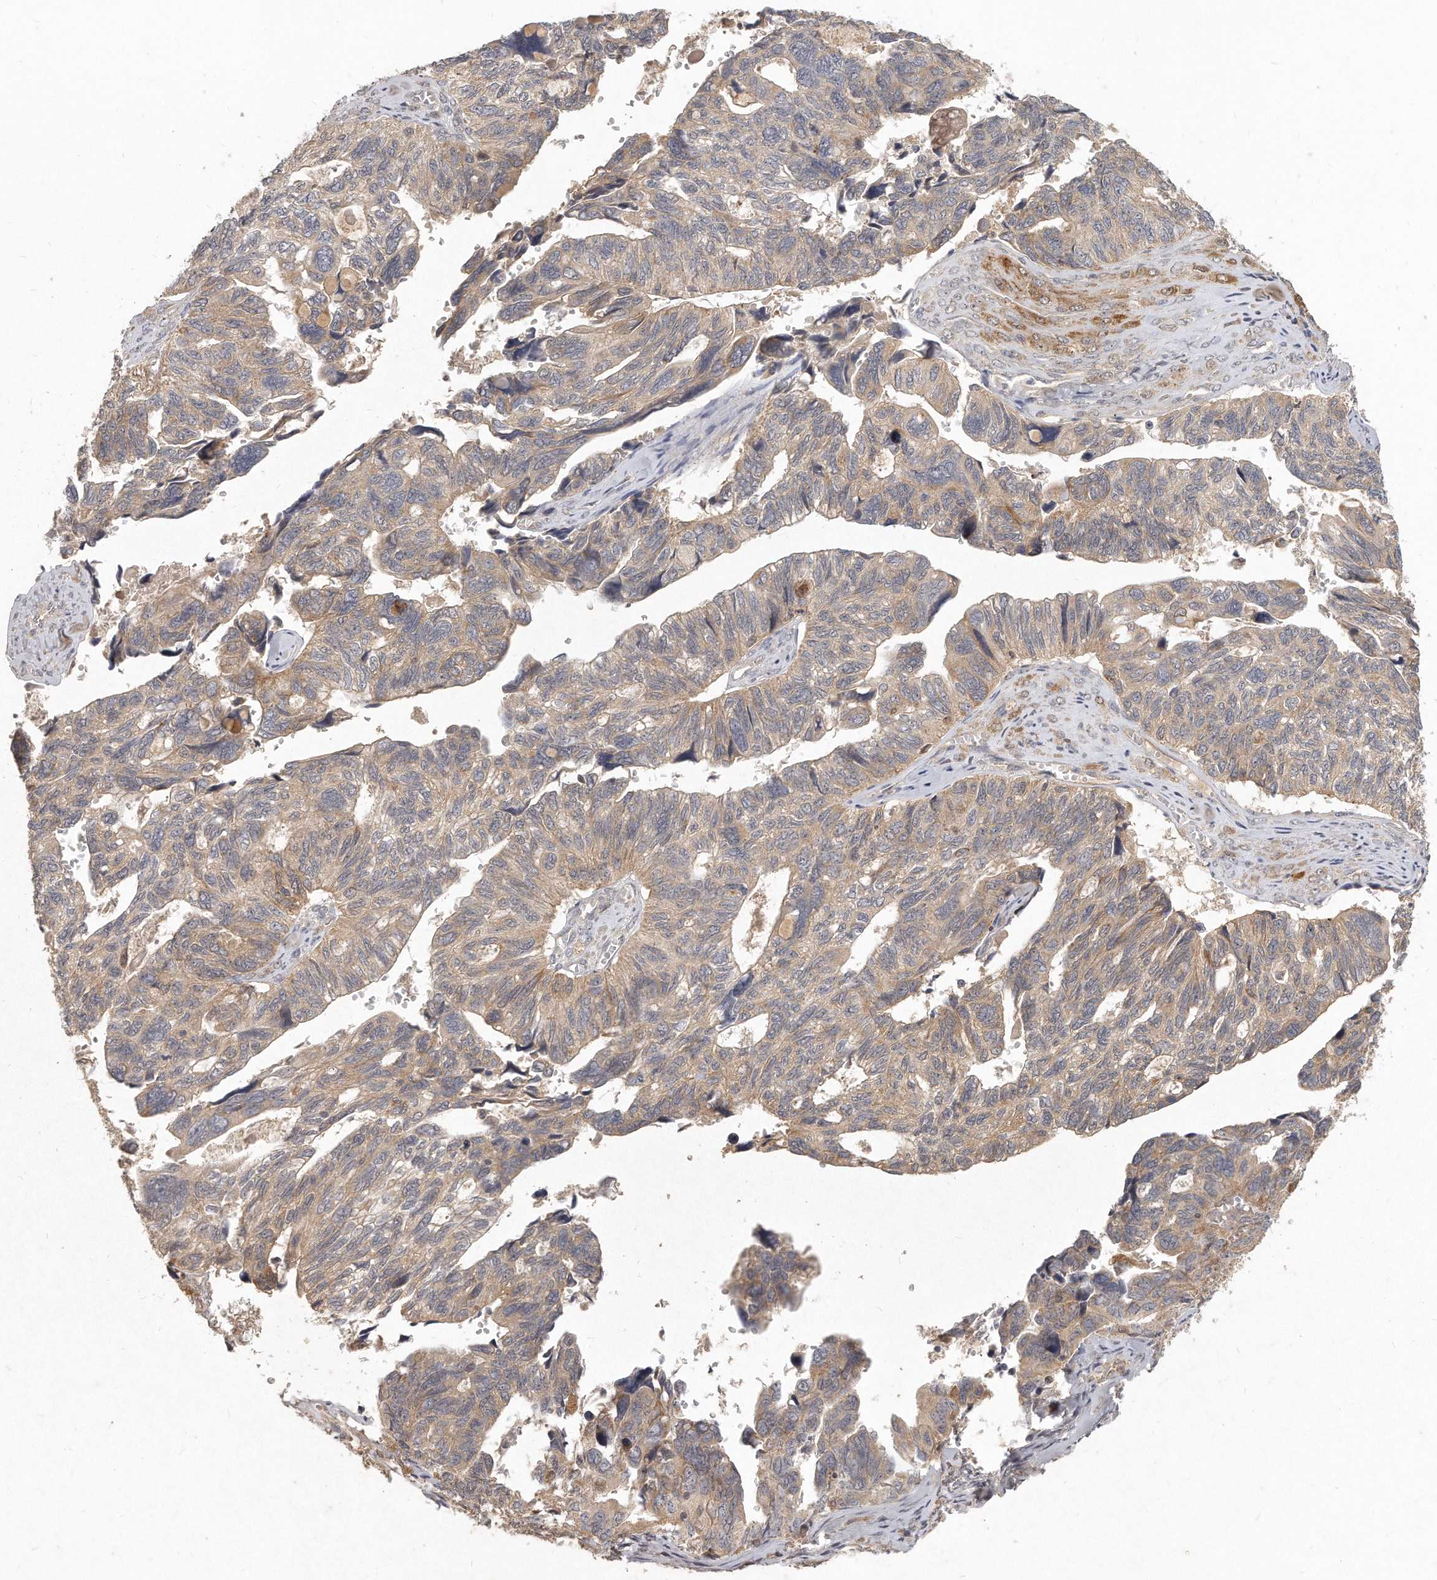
{"staining": {"intensity": "weak", "quantity": "25%-75%", "location": "cytoplasmic/membranous"}, "tissue": "ovarian cancer", "cell_type": "Tumor cells", "image_type": "cancer", "snomed": [{"axis": "morphology", "description": "Cystadenocarcinoma, serous, NOS"}, {"axis": "topography", "description": "Ovary"}], "caption": "An image showing weak cytoplasmic/membranous staining in about 25%-75% of tumor cells in ovarian cancer (serous cystadenocarcinoma), as visualized by brown immunohistochemical staining.", "gene": "LGALS8", "patient": {"sex": "female", "age": 79}}